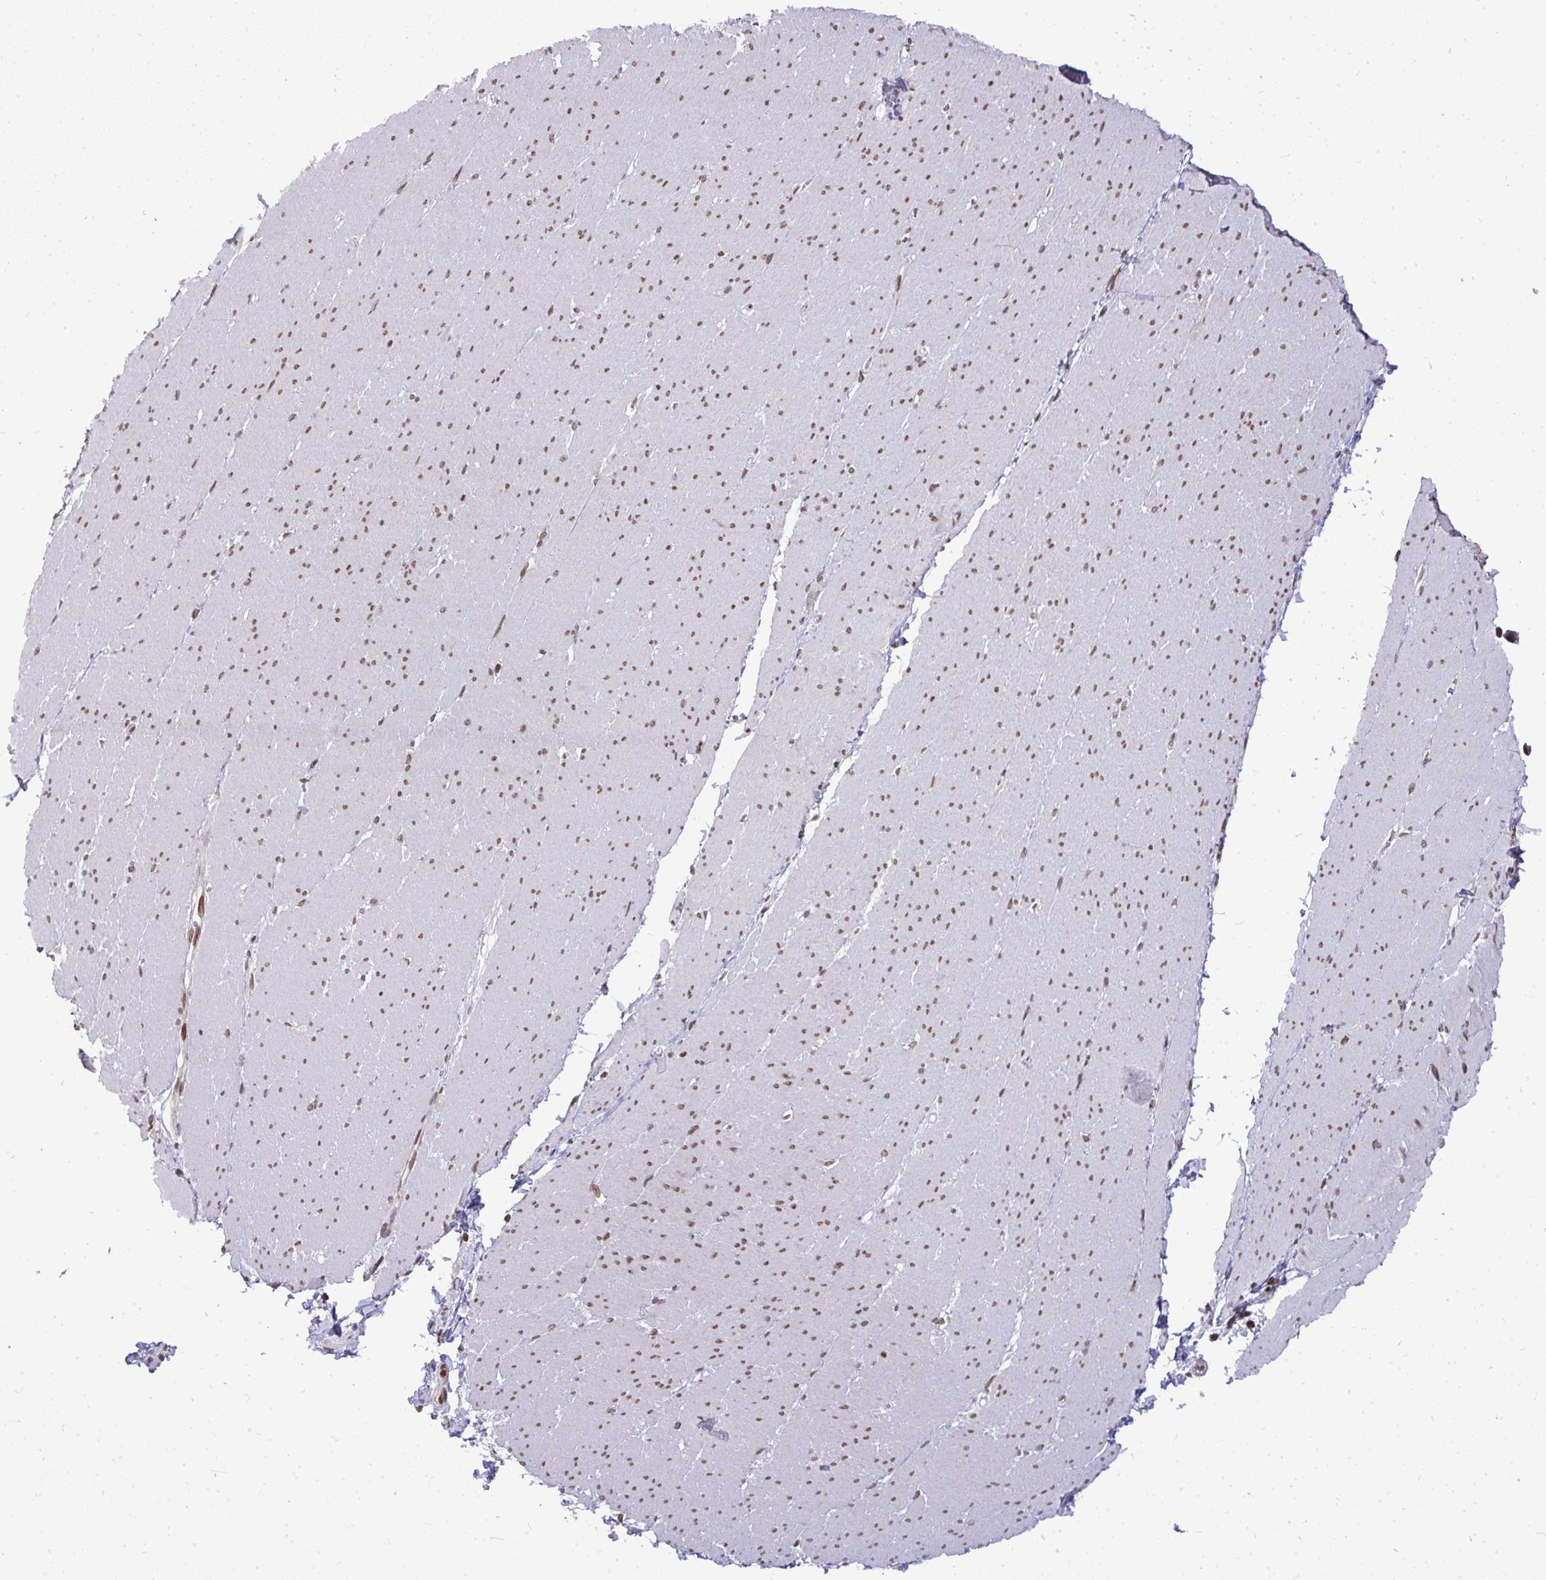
{"staining": {"intensity": "moderate", "quantity": ">75%", "location": "nuclear"}, "tissue": "smooth muscle", "cell_type": "Smooth muscle cells", "image_type": "normal", "snomed": [{"axis": "morphology", "description": "Normal tissue, NOS"}, {"axis": "topography", "description": "Smooth muscle"}, {"axis": "topography", "description": "Rectum"}], "caption": "This image reveals IHC staining of unremarkable human smooth muscle, with medium moderate nuclear expression in about >75% of smooth muscle cells.", "gene": "JPT1", "patient": {"sex": "male", "age": 53}}